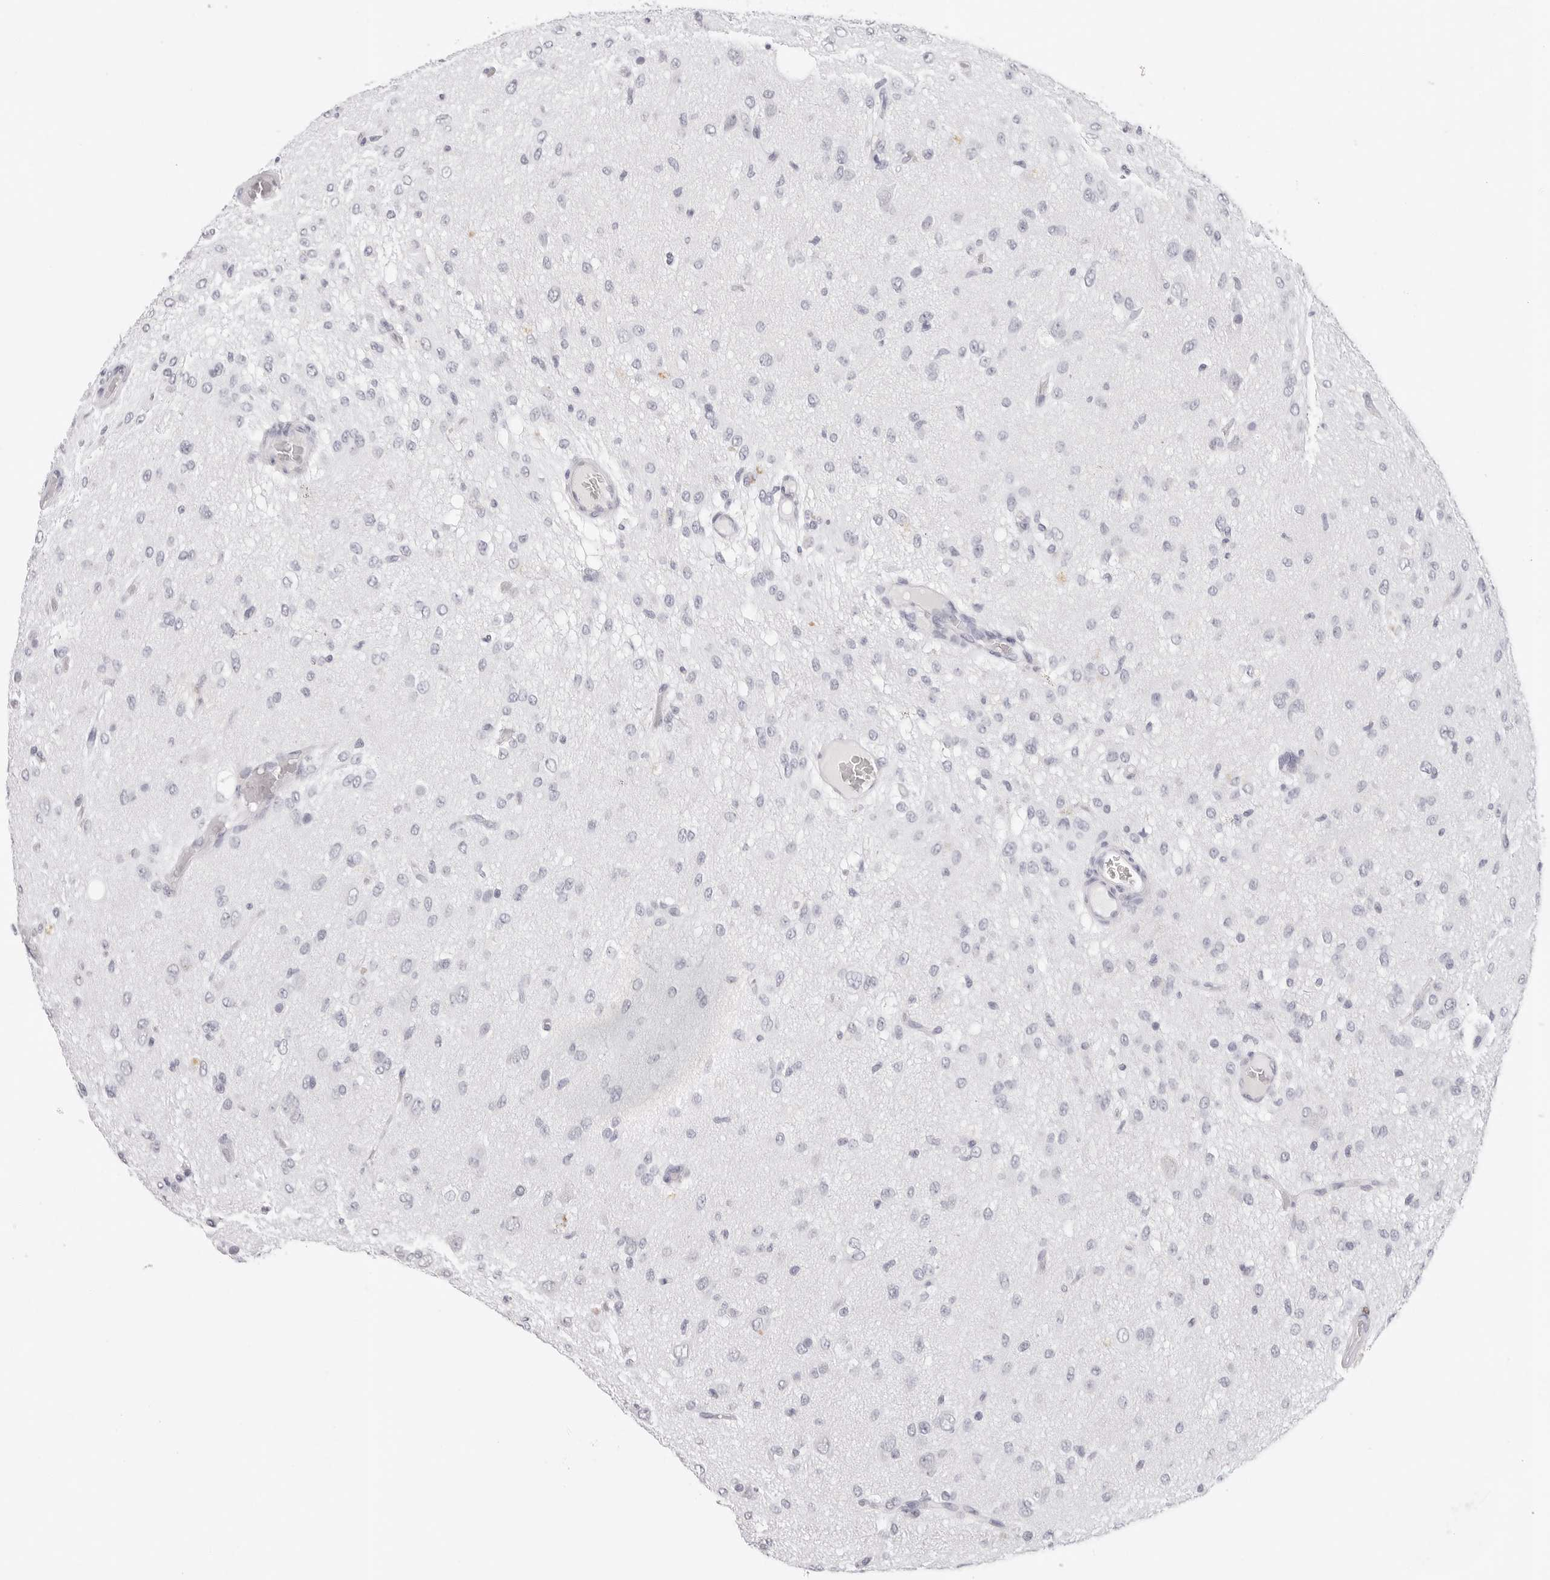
{"staining": {"intensity": "negative", "quantity": "none", "location": "none"}, "tissue": "glioma", "cell_type": "Tumor cells", "image_type": "cancer", "snomed": [{"axis": "morphology", "description": "Glioma, malignant, High grade"}, {"axis": "topography", "description": "Brain"}], "caption": "Tumor cells are negative for protein expression in human glioma.", "gene": "CST5", "patient": {"sex": "female", "age": 59}}